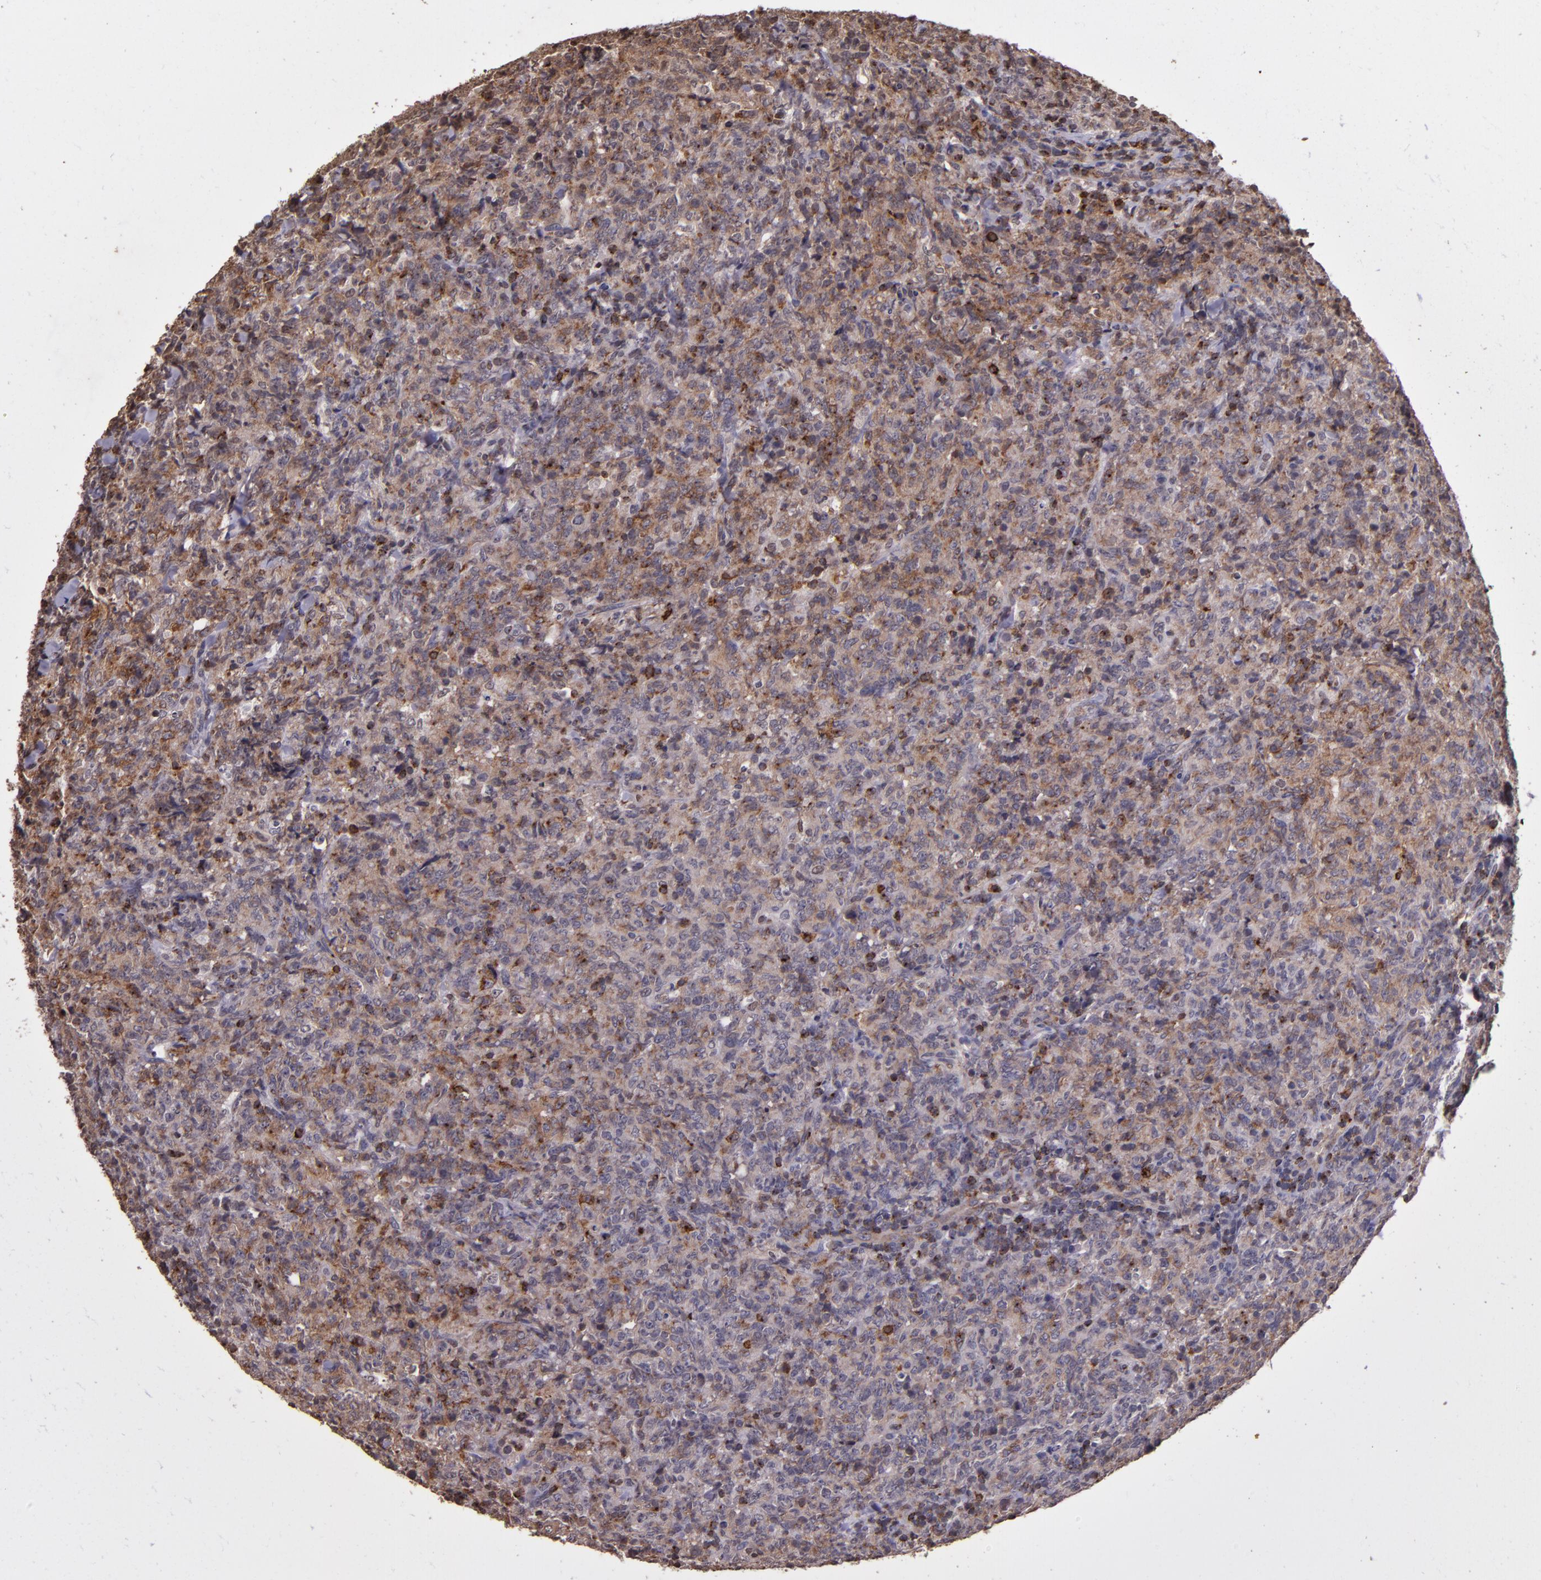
{"staining": {"intensity": "moderate", "quantity": "25%-75%", "location": "cytoplasmic/membranous"}, "tissue": "lymphoma", "cell_type": "Tumor cells", "image_type": "cancer", "snomed": [{"axis": "morphology", "description": "Malignant lymphoma, non-Hodgkin's type, High grade"}, {"axis": "topography", "description": "Tonsil"}], "caption": "Immunohistochemistry (IHC) micrograph of human lymphoma stained for a protein (brown), which reveals medium levels of moderate cytoplasmic/membranous positivity in approximately 25%-75% of tumor cells.", "gene": "SLC2A3", "patient": {"sex": "female", "age": 36}}